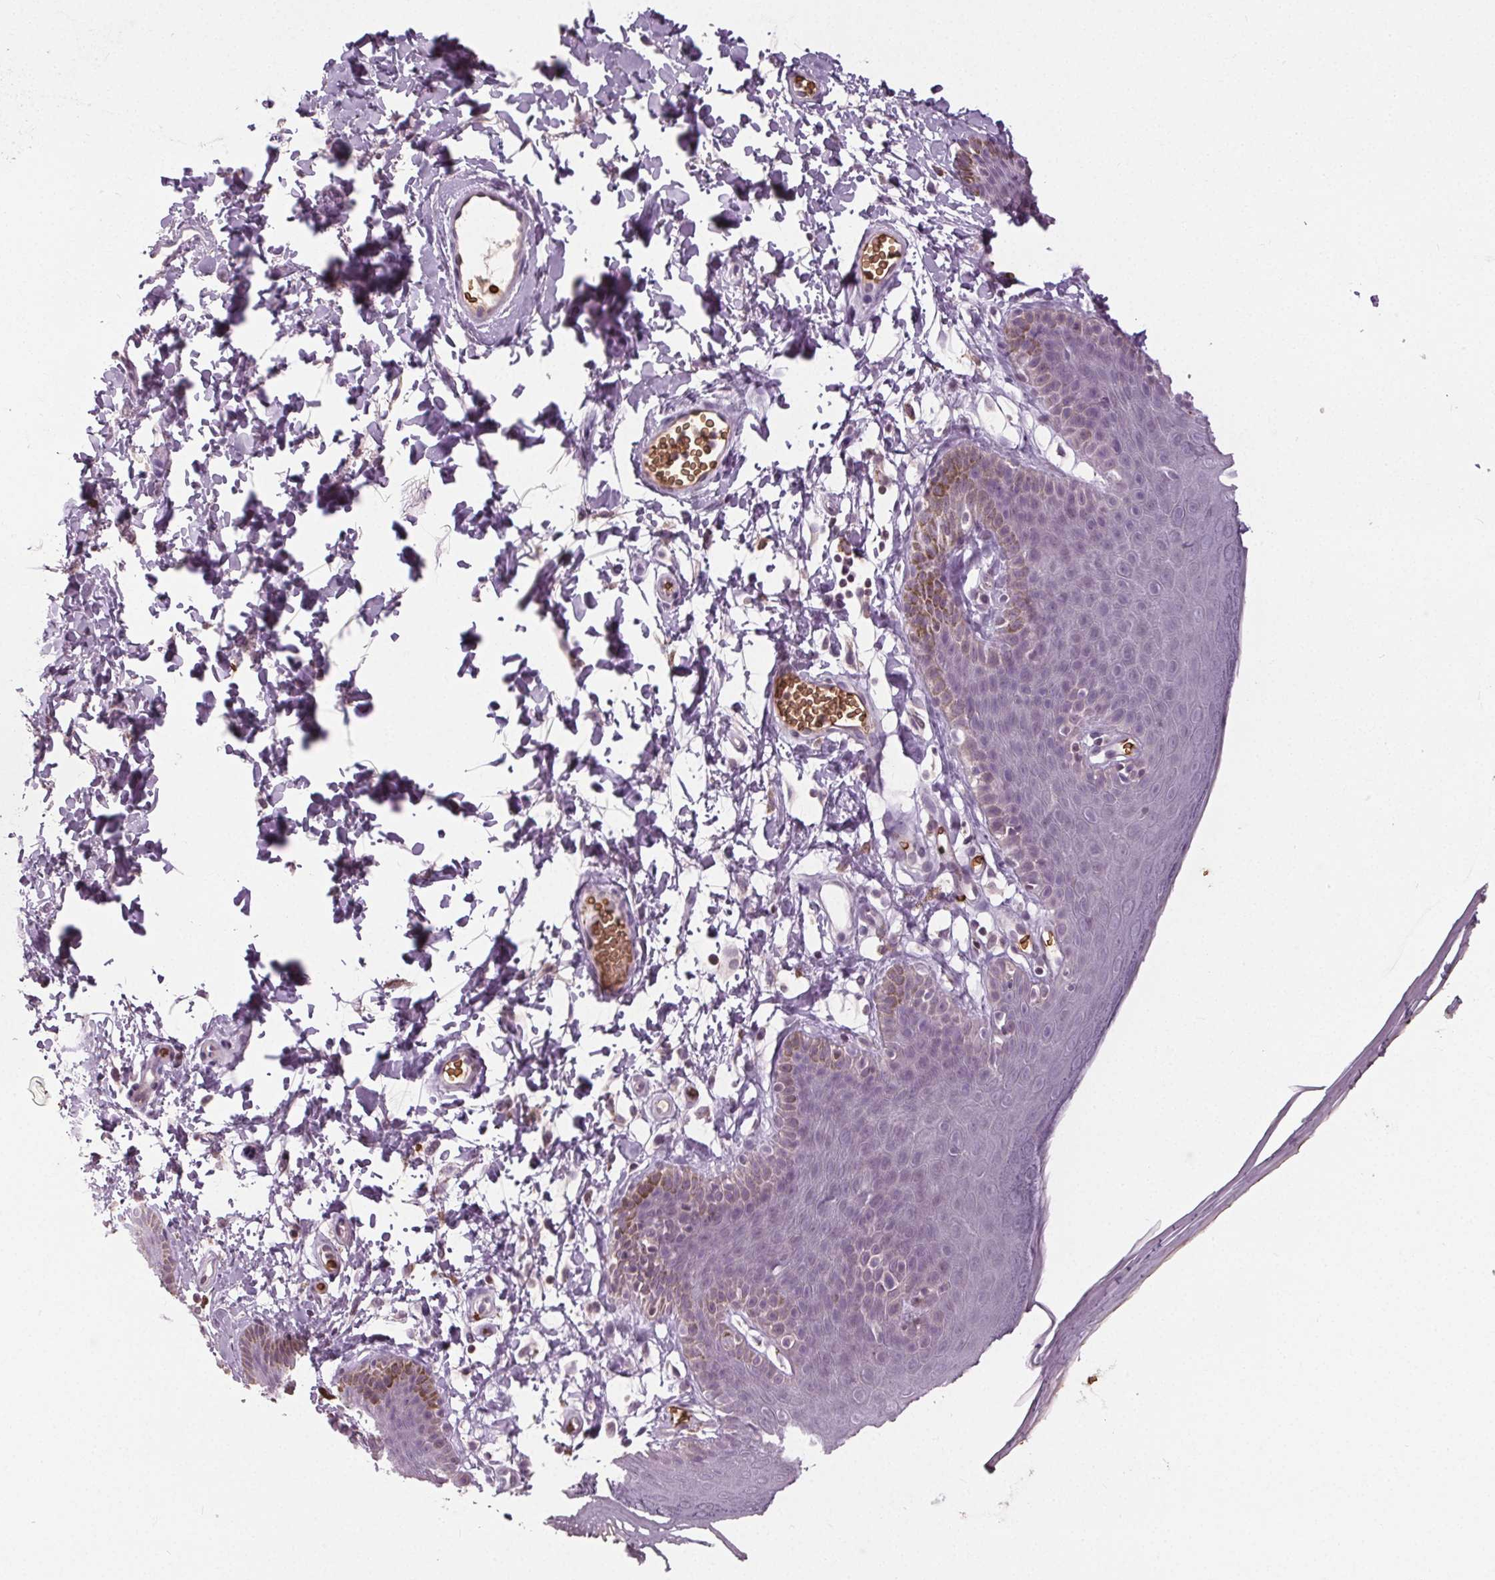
{"staining": {"intensity": "negative", "quantity": "none", "location": "none"}, "tissue": "skin", "cell_type": "Epidermal cells", "image_type": "normal", "snomed": [{"axis": "morphology", "description": "Normal tissue, NOS"}, {"axis": "topography", "description": "Anal"}], "caption": "Epidermal cells are negative for brown protein staining in unremarkable skin.", "gene": "SLC4A1", "patient": {"sex": "male", "age": 53}}